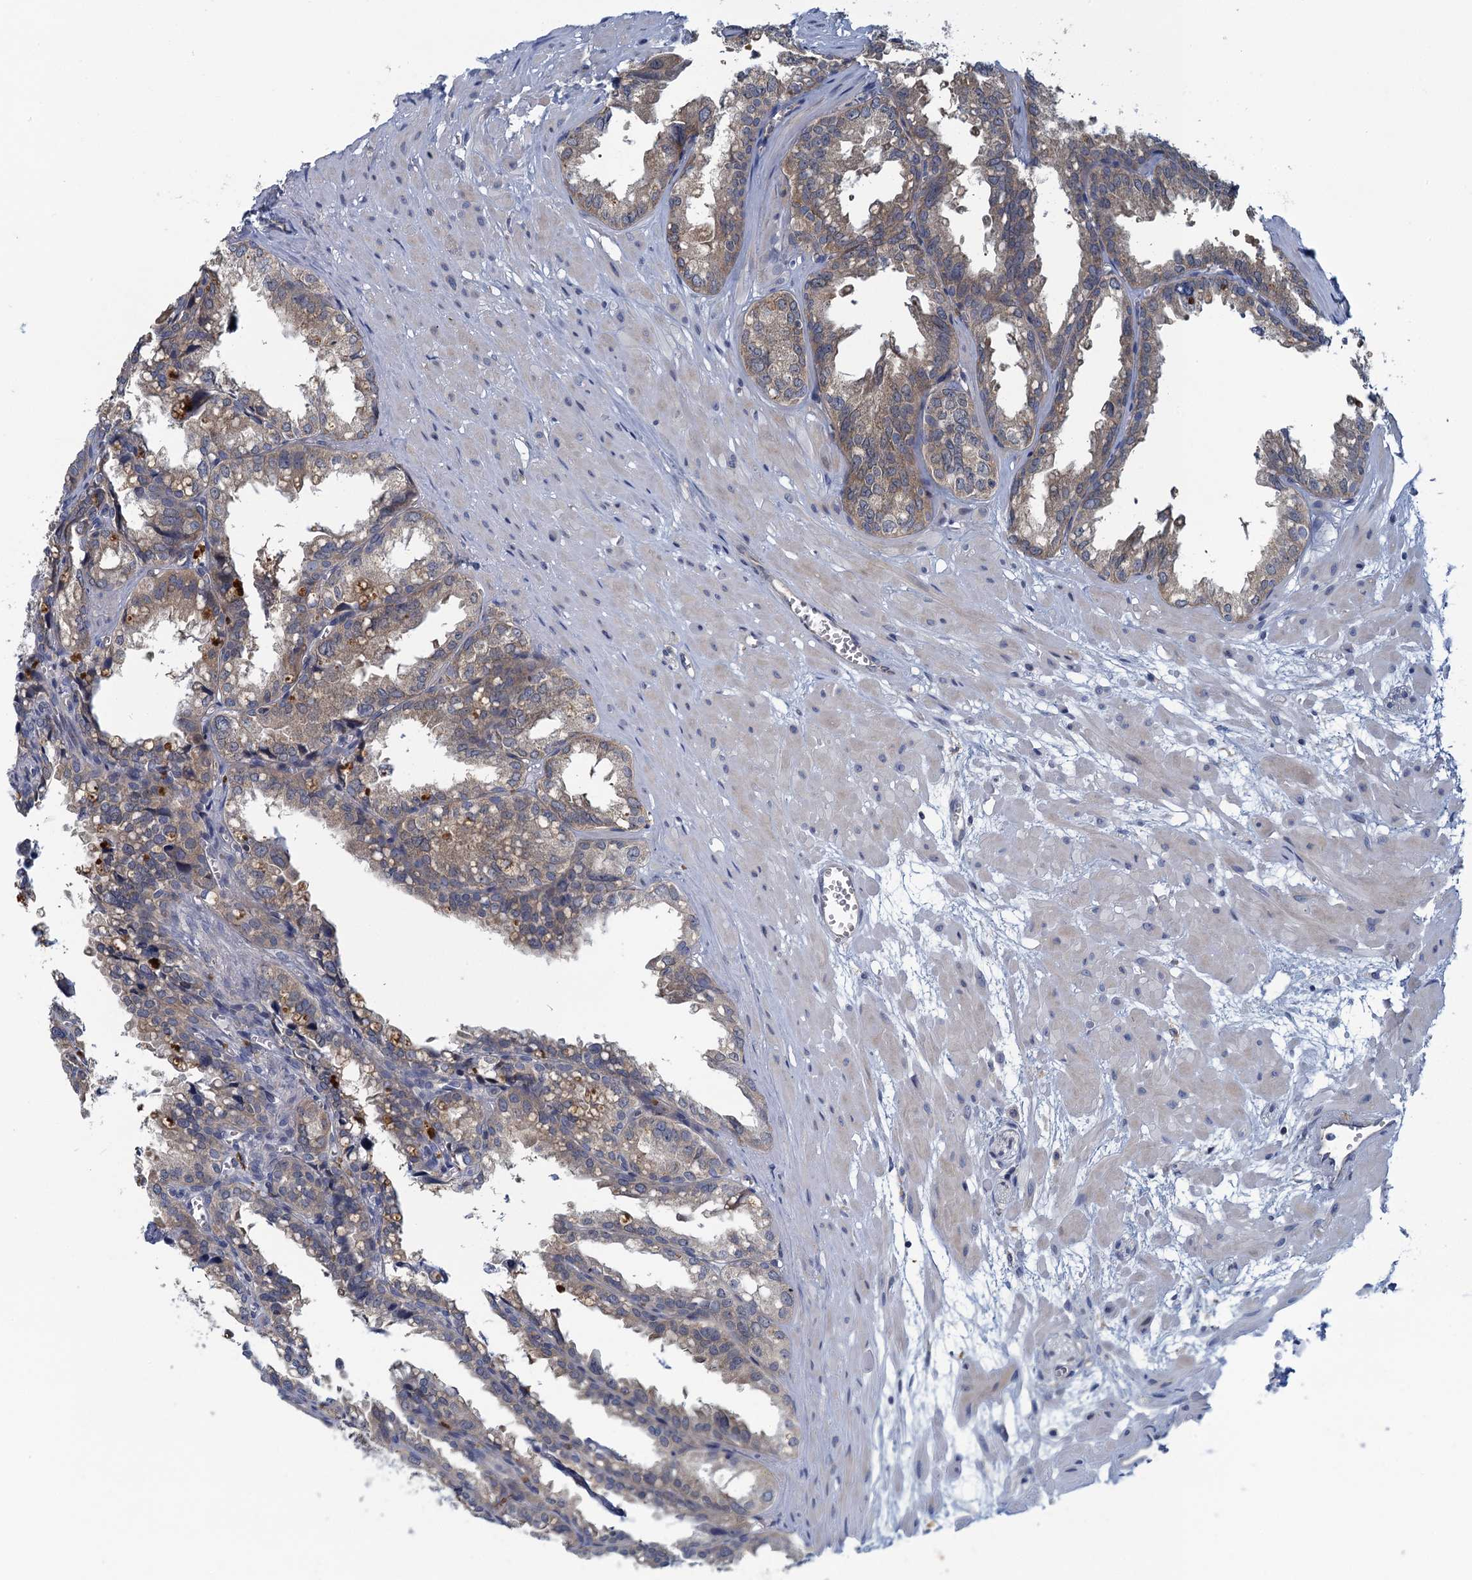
{"staining": {"intensity": "weak", "quantity": "25%-75%", "location": "cytoplasmic/membranous"}, "tissue": "seminal vesicle", "cell_type": "Glandular cells", "image_type": "normal", "snomed": [{"axis": "morphology", "description": "Normal tissue, NOS"}, {"axis": "topography", "description": "Prostate"}, {"axis": "topography", "description": "Seminal veicle"}], "caption": "The histopathology image reveals a brown stain indicating the presence of a protein in the cytoplasmic/membranous of glandular cells in seminal vesicle.", "gene": "NCKAP1L", "patient": {"sex": "male", "age": 51}}